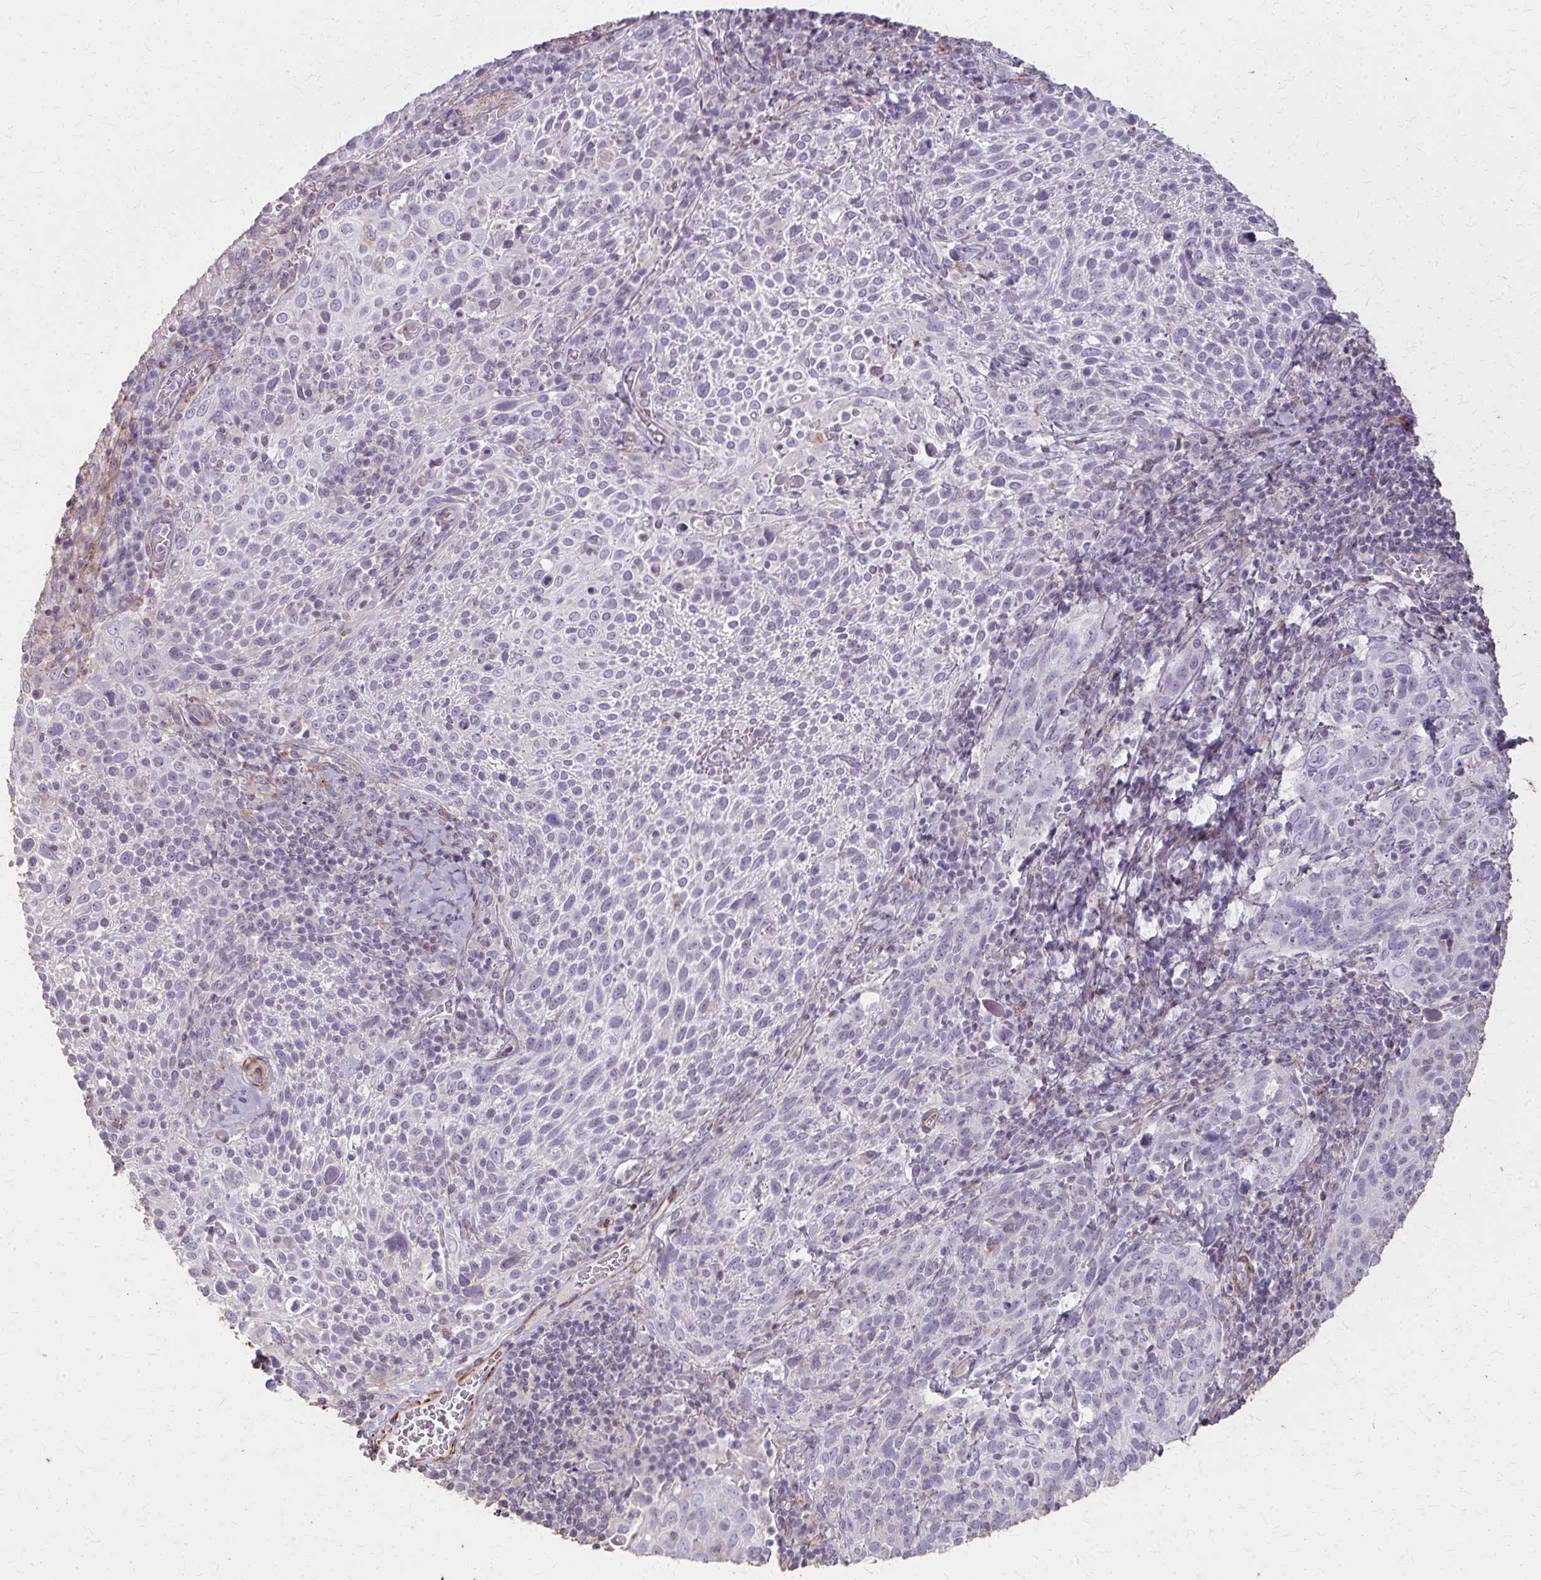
{"staining": {"intensity": "negative", "quantity": "none", "location": "none"}, "tissue": "cervical cancer", "cell_type": "Tumor cells", "image_type": "cancer", "snomed": [{"axis": "morphology", "description": "Squamous cell carcinoma, NOS"}, {"axis": "topography", "description": "Cervix"}], "caption": "A photomicrograph of human cervical squamous cell carcinoma is negative for staining in tumor cells.", "gene": "TENM4", "patient": {"sex": "female", "age": 61}}